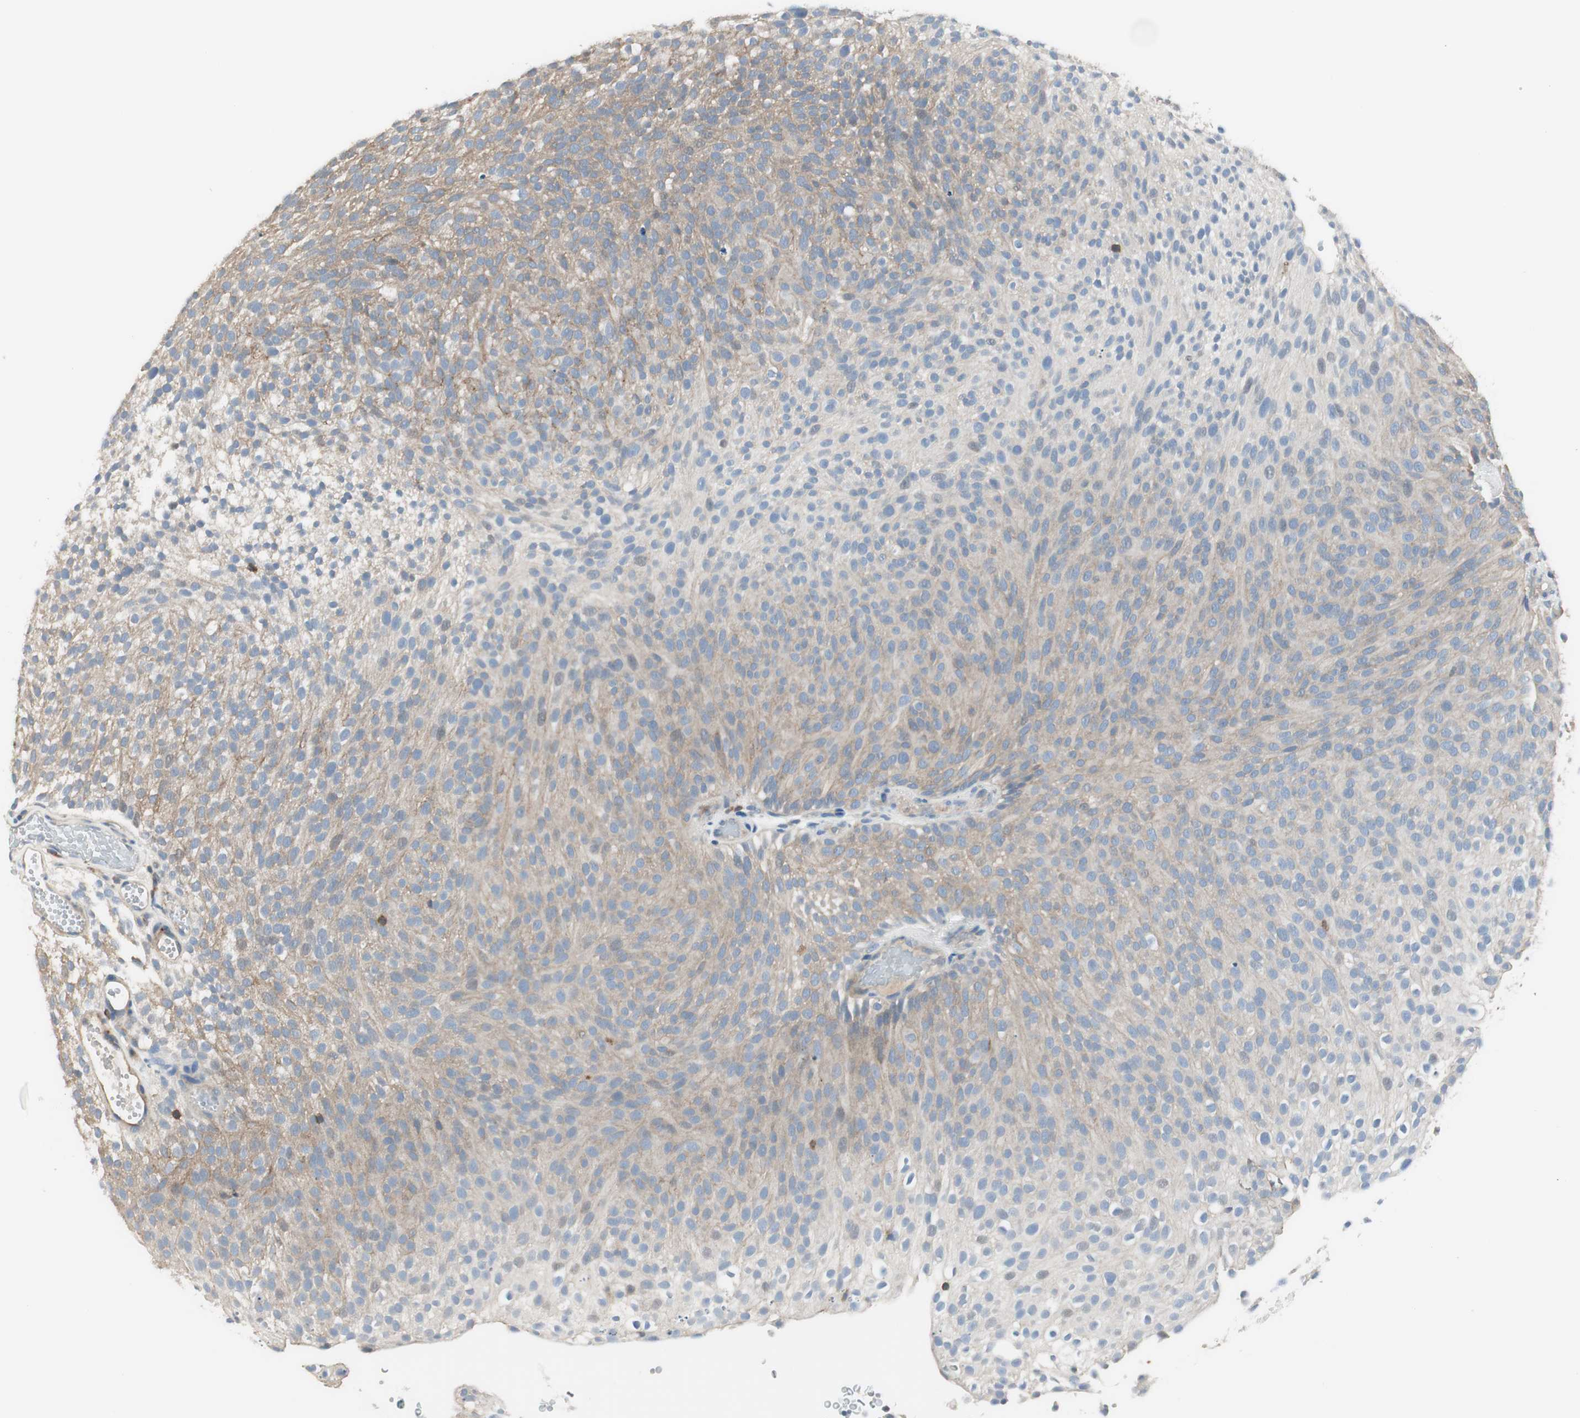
{"staining": {"intensity": "weak", "quantity": ">75%", "location": "cytoplasmic/membranous"}, "tissue": "urothelial cancer", "cell_type": "Tumor cells", "image_type": "cancer", "snomed": [{"axis": "morphology", "description": "Urothelial carcinoma, Low grade"}, {"axis": "topography", "description": "Urinary bladder"}], "caption": "Tumor cells reveal low levels of weak cytoplasmic/membranous expression in about >75% of cells in urothelial carcinoma (low-grade).", "gene": "SLC9A3R1", "patient": {"sex": "male", "age": 78}}